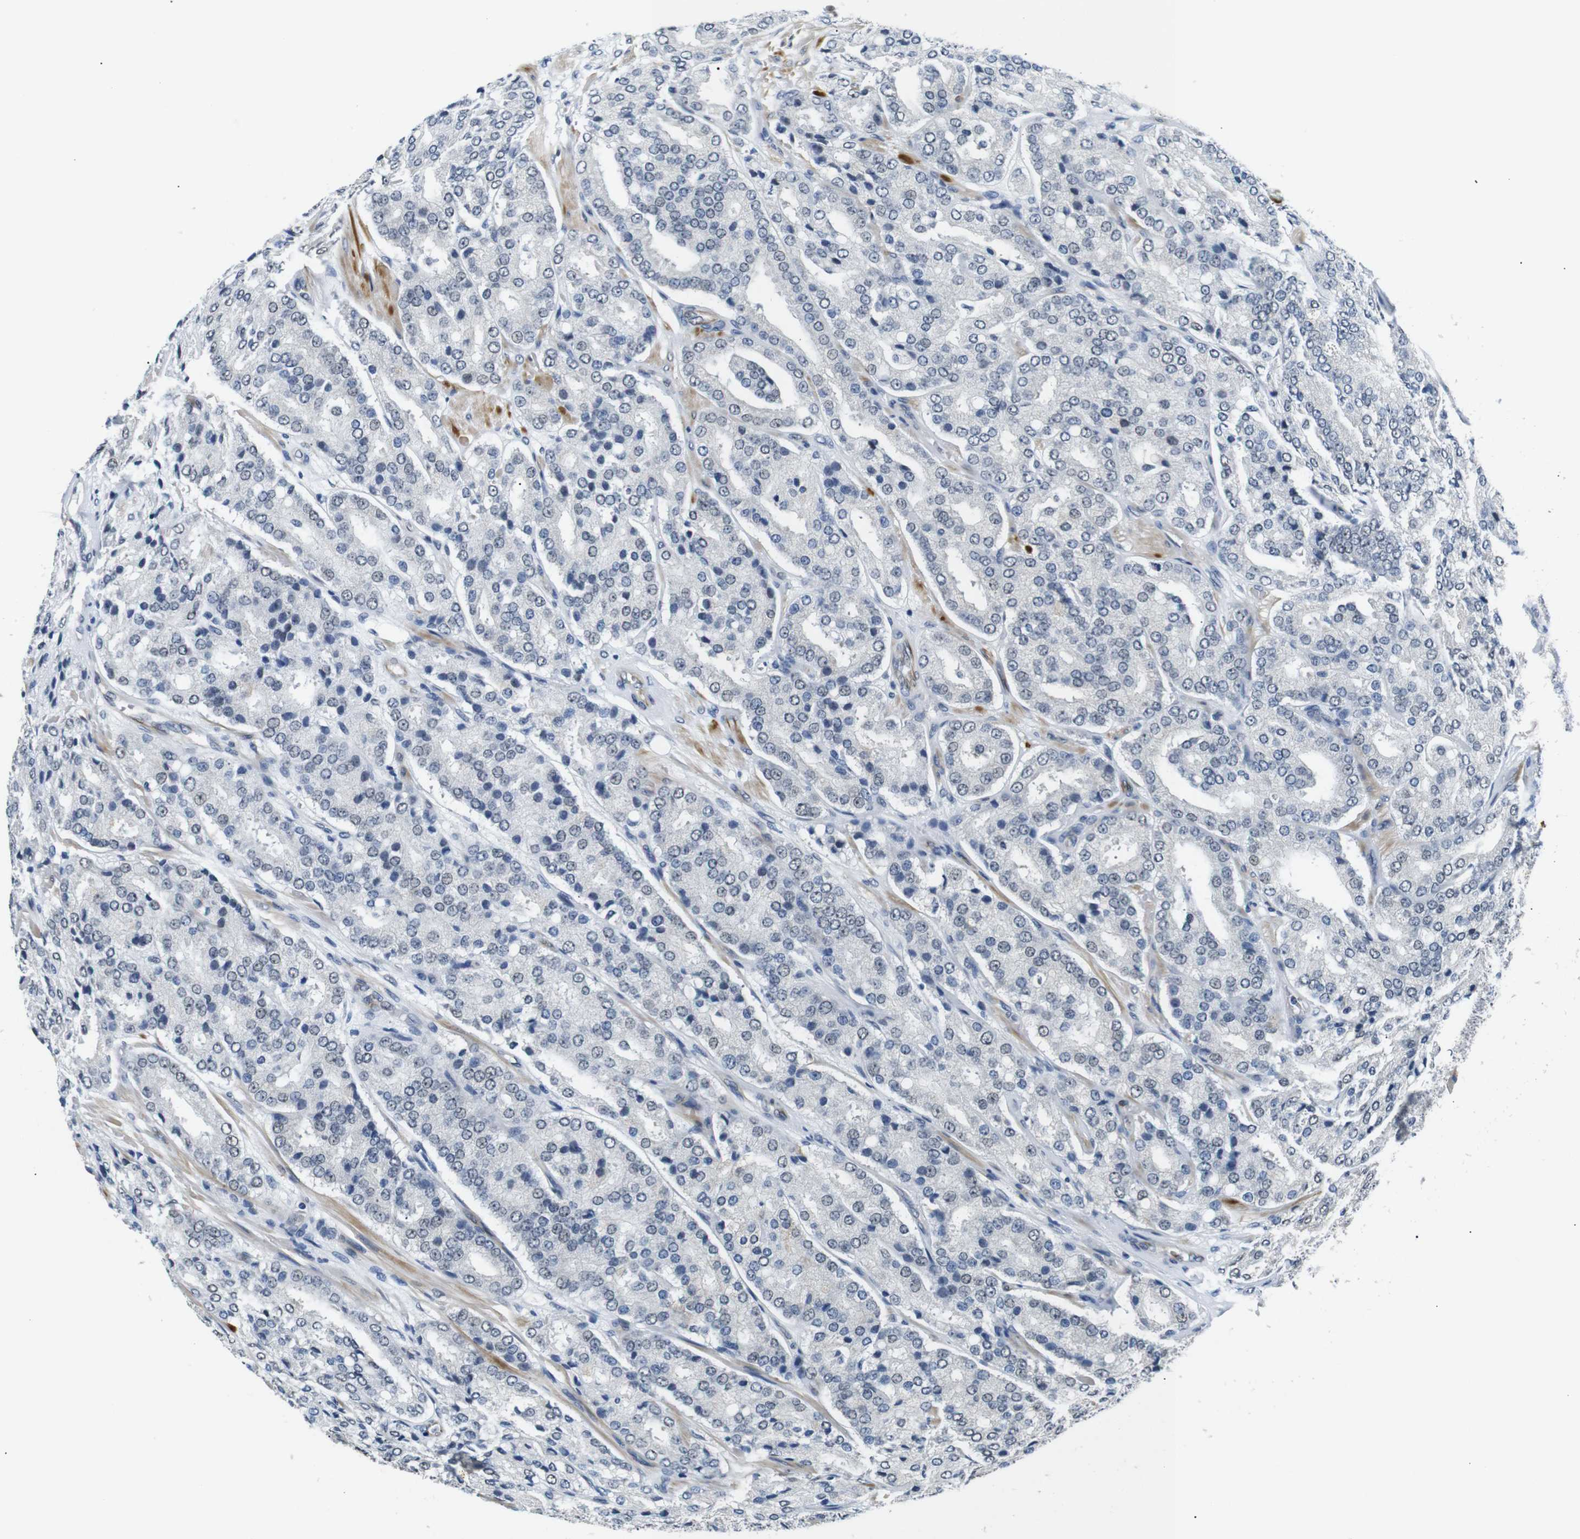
{"staining": {"intensity": "negative", "quantity": "none", "location": "none"}, "tissue": "prostate cancer", "cell_type": "Tumor cells", "image_type": "cancer", "snomed": [{"axis": "morphology", "description": "Adenocarcinoma, High grade"}, {"axis": "topography", "description": "Prostate"}], "caption": "Immunohistochemical staining of human high-grade adenocarcinoma (prostate) displays no significant positivity in tumor cells.", "gene": "TAFA1", "patient": {"sex": "male", "age": 65}}